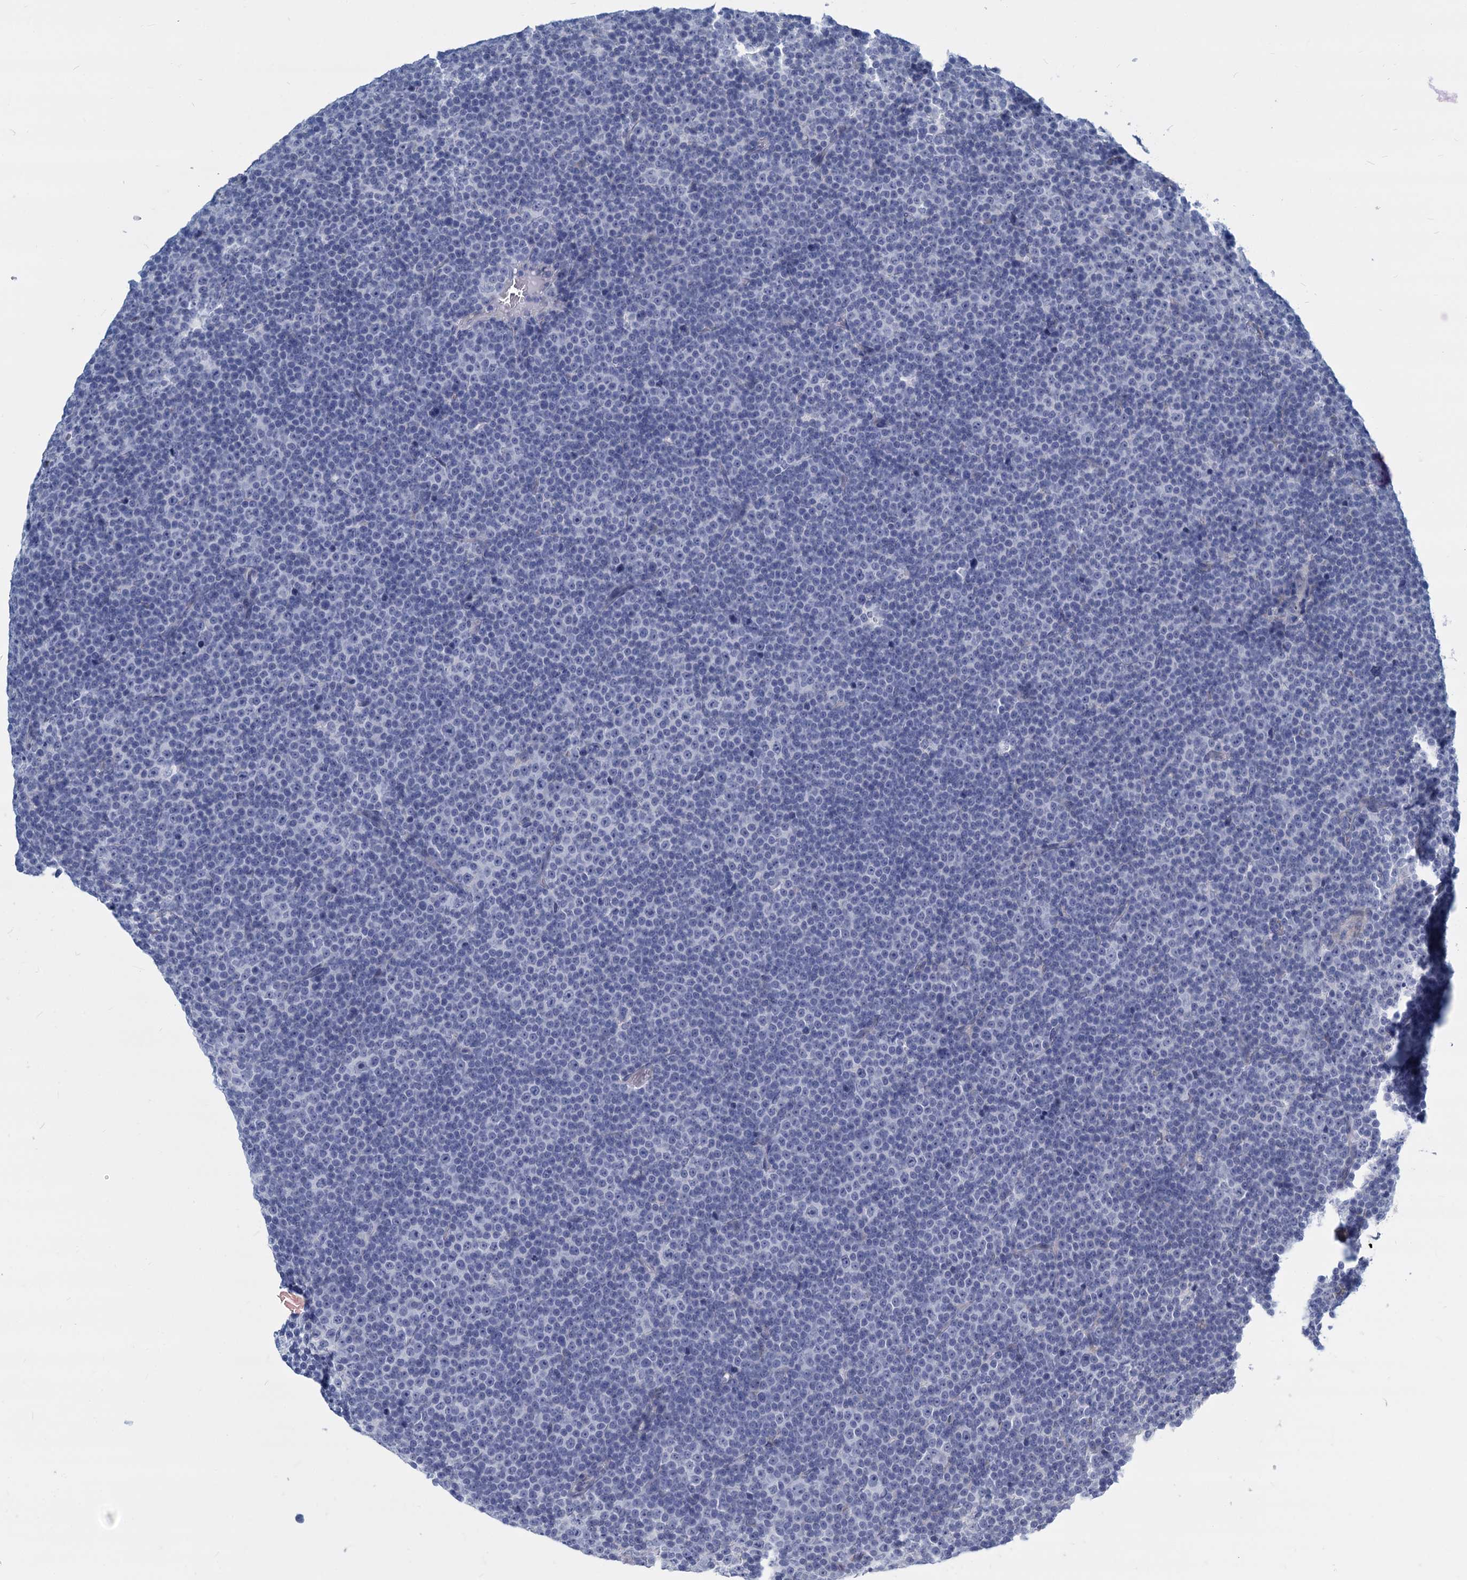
{"staining": {"intensity": "negative", "quantity": "none", "location": "none"}, "tissue": "lymphoma", "cell_type": "Tumor cells", "image_type": "cancer", "snomed": [{"axis": "morphology", "description": "Malignant lymphoma, non-Hodgkin's type, Low grade"}, {"axis": "topography", "description": "Lymph node"}], "caption": "IHC of human low-grade malignant lymphoma, non-Hodgkin's type reveals no staining in tumor cells. (Stains: DAB (3,3'-diaminobenzidine) immunohistochemistry (IHC) with hematoxylin counter stain, Microscopy: brightfield microscopy at high magnification).", "gene": "GSTM3", "patient": {"sex": "female", "age": 67}}